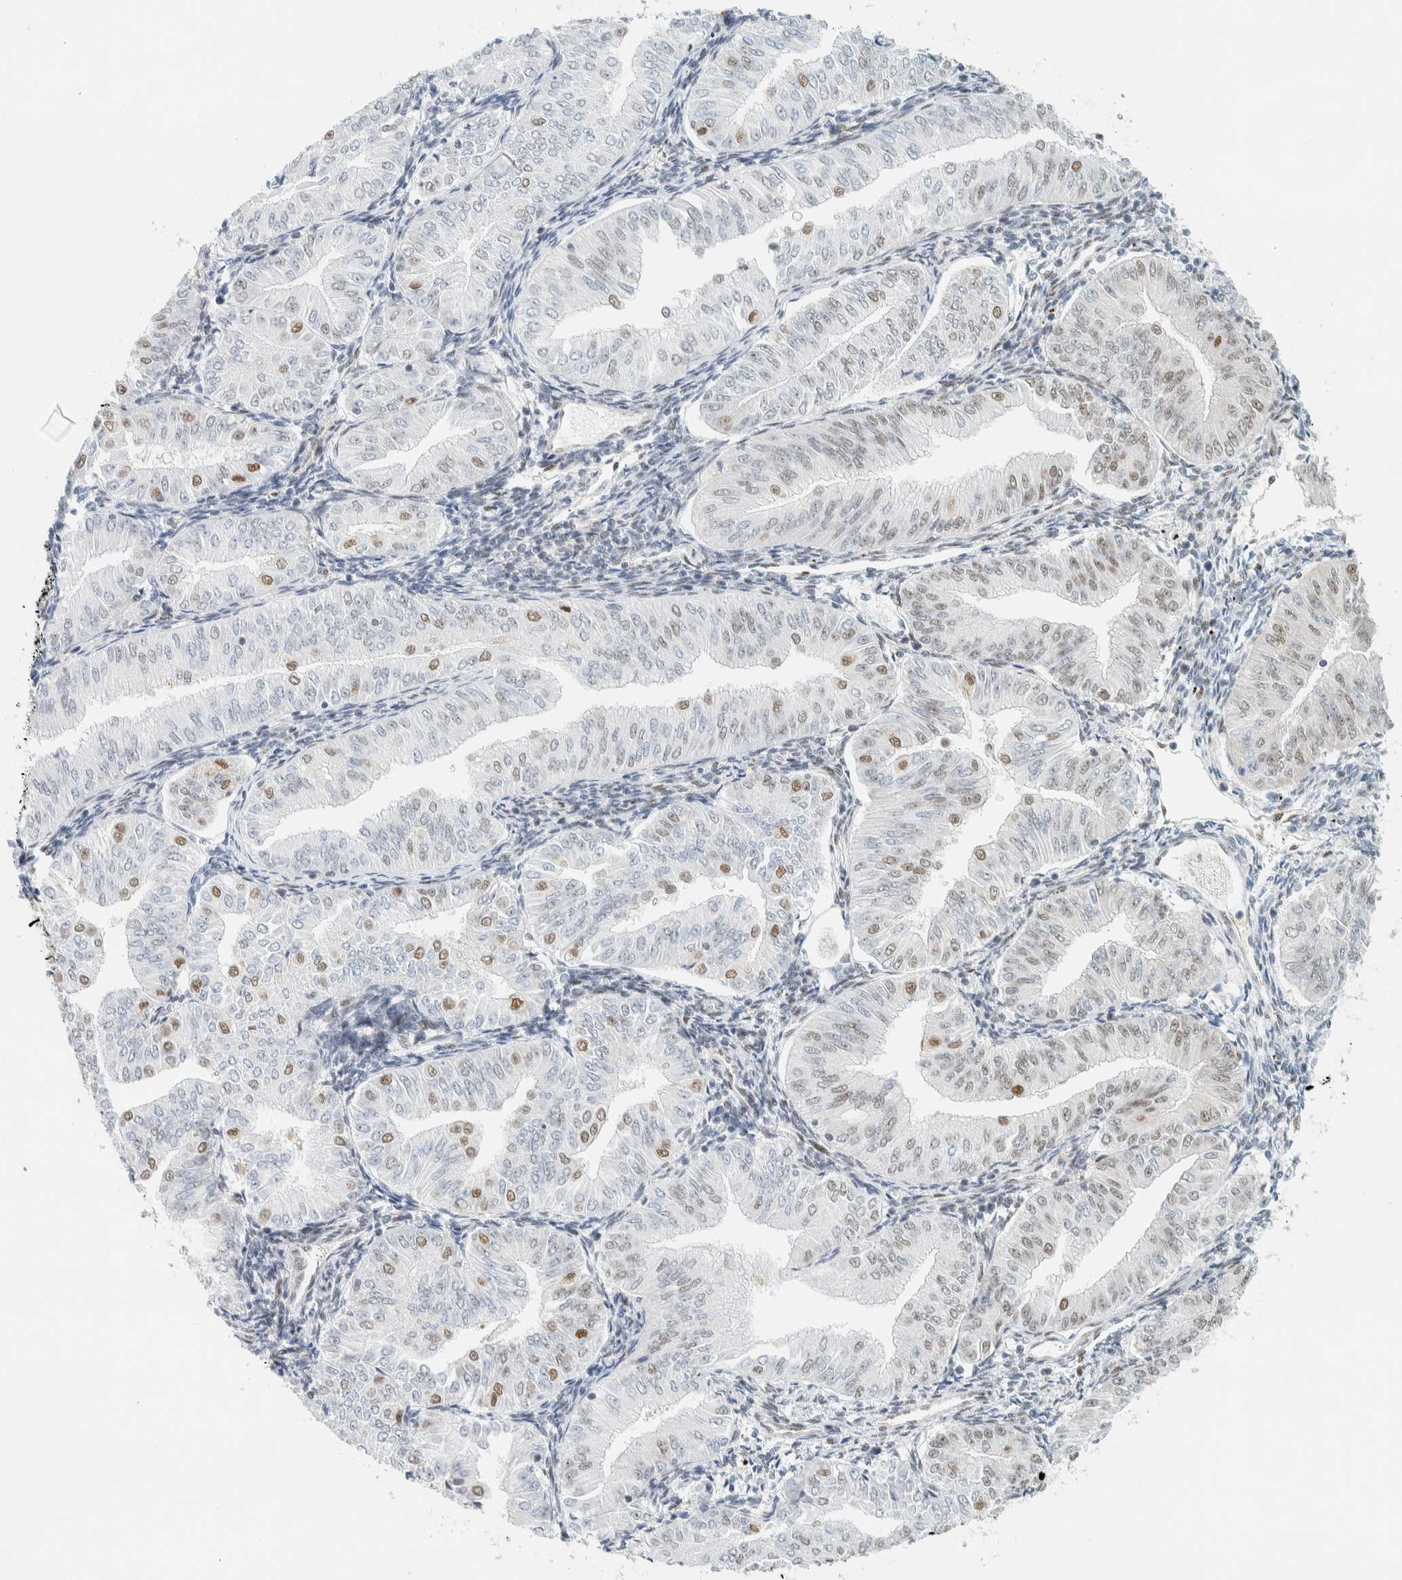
{"staining": {"intensity": "moderate", "quantity": "25%-75%", "location": "nuclear"}, "tissue": "endometrial cancer", "cell_type": "Tumor cells", "image_type": "cancer", "snomed": [{"axis": "morphology", "description": "Normal tissue, NOS"}, {"axis": "morphology", "description": "Adenocarcinoma, NOS"}, {"axis": "topography", "description": "Endometrium"}], "caption": "Human endometrial adenocarcinoma stained with a protein marker shows moderate staining in tumor cells.", "gene": "ZNF683", "patient": {"sex": "female", "age": 53}}